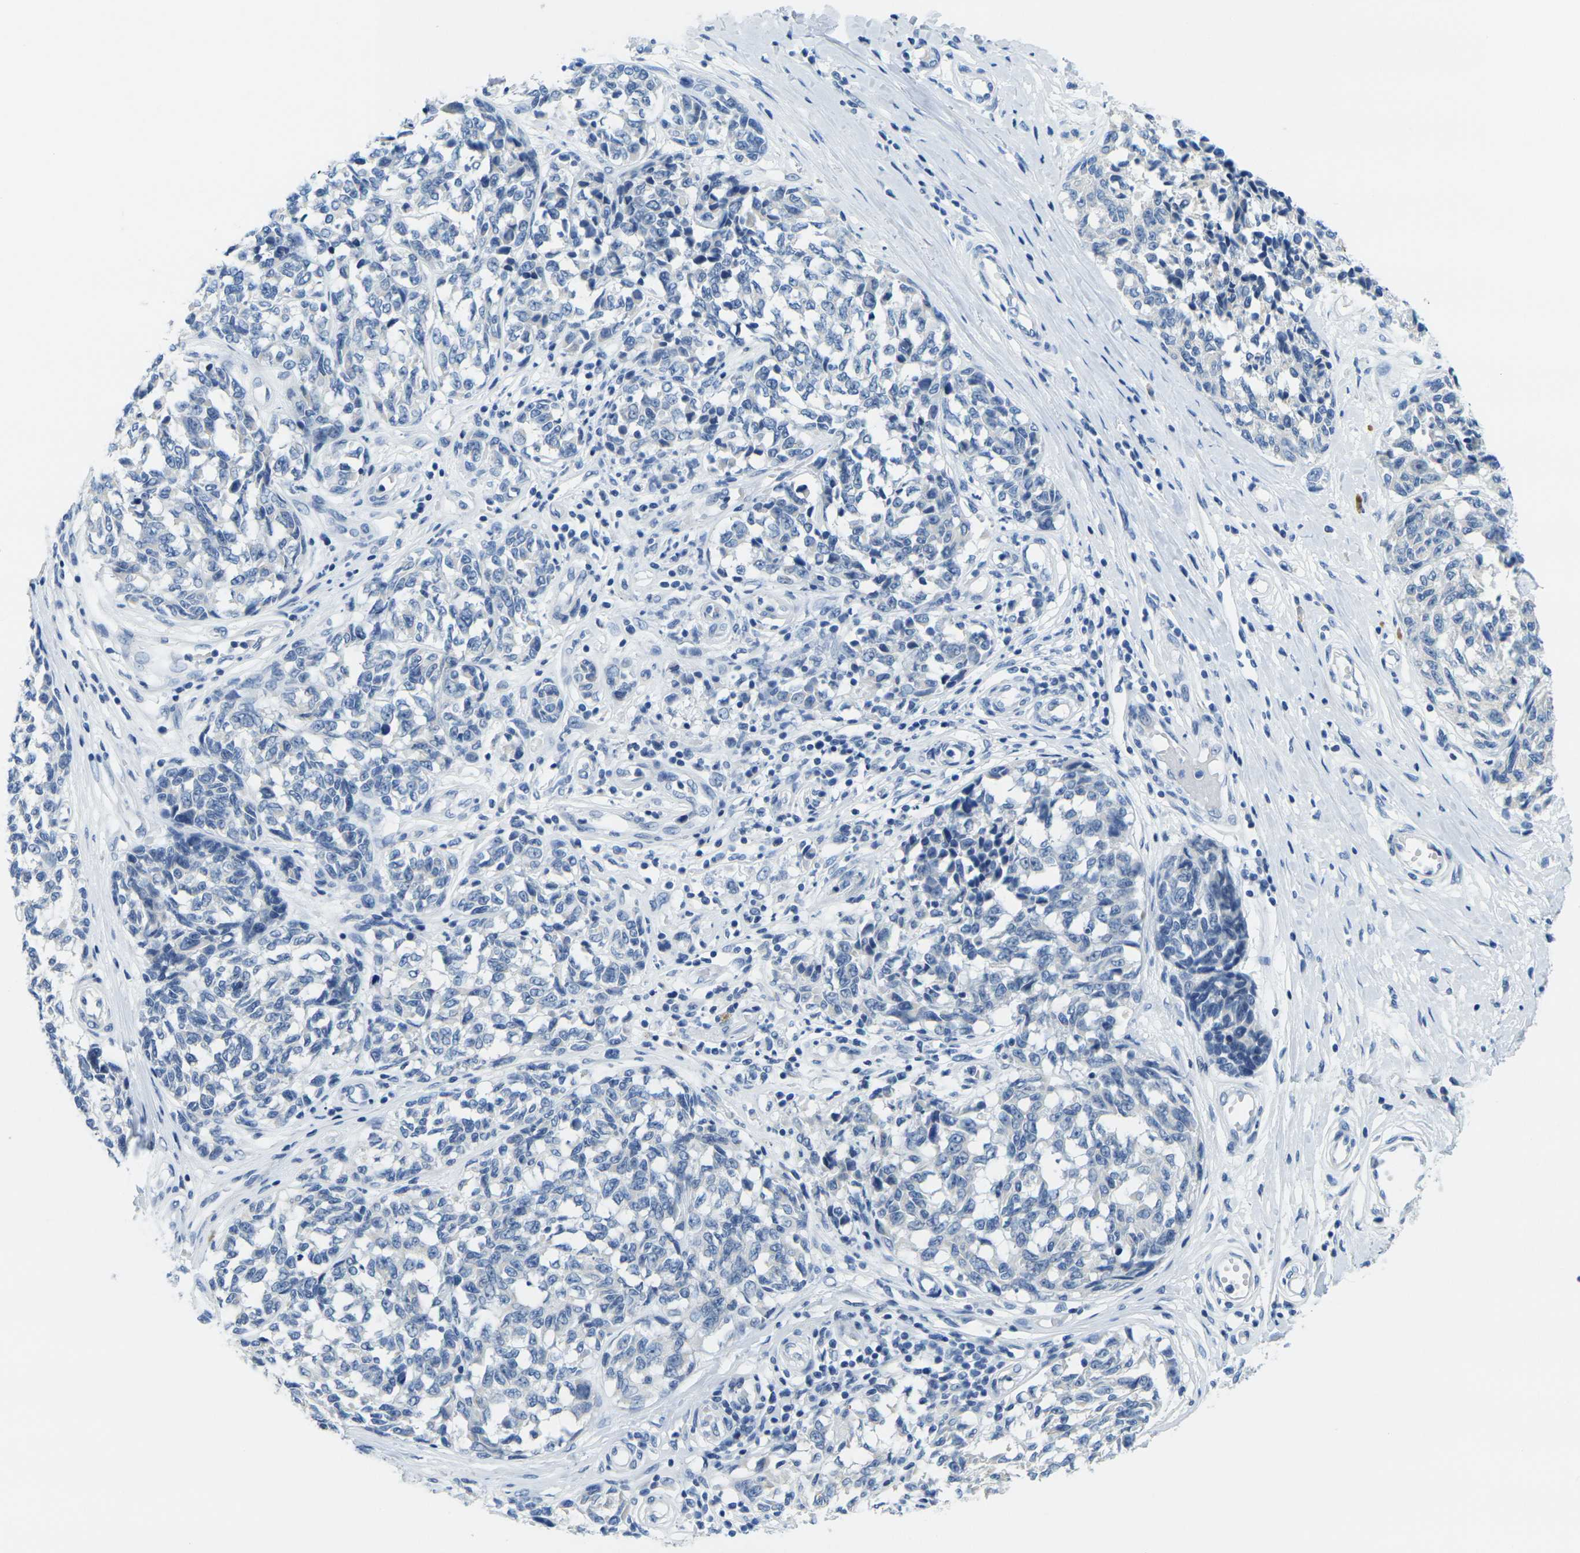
{"staining": {"intensity": "negative", "quantity": "none", "location": "none"}, "tissue": "melanoma", "cell_type": "Tumor cells", "image_type": "cancer", "snomed": [{"axis": "morphology", "description": "Malignant melanoma, NOS"}, {"axis": "topography", "description": "Skin"}], "caption": "Immunohistochemistry of human melanoma displays no expression in tumor cells. The staining was performed using DAB (3,3'-diaminobenzidine) to visualize the protein expression in brown, while the nuclei were stained in blue with hematoxylin (Magnification: 20x).", "gene": "GPR15", "patient": {"sex": "female", "age": 64}}